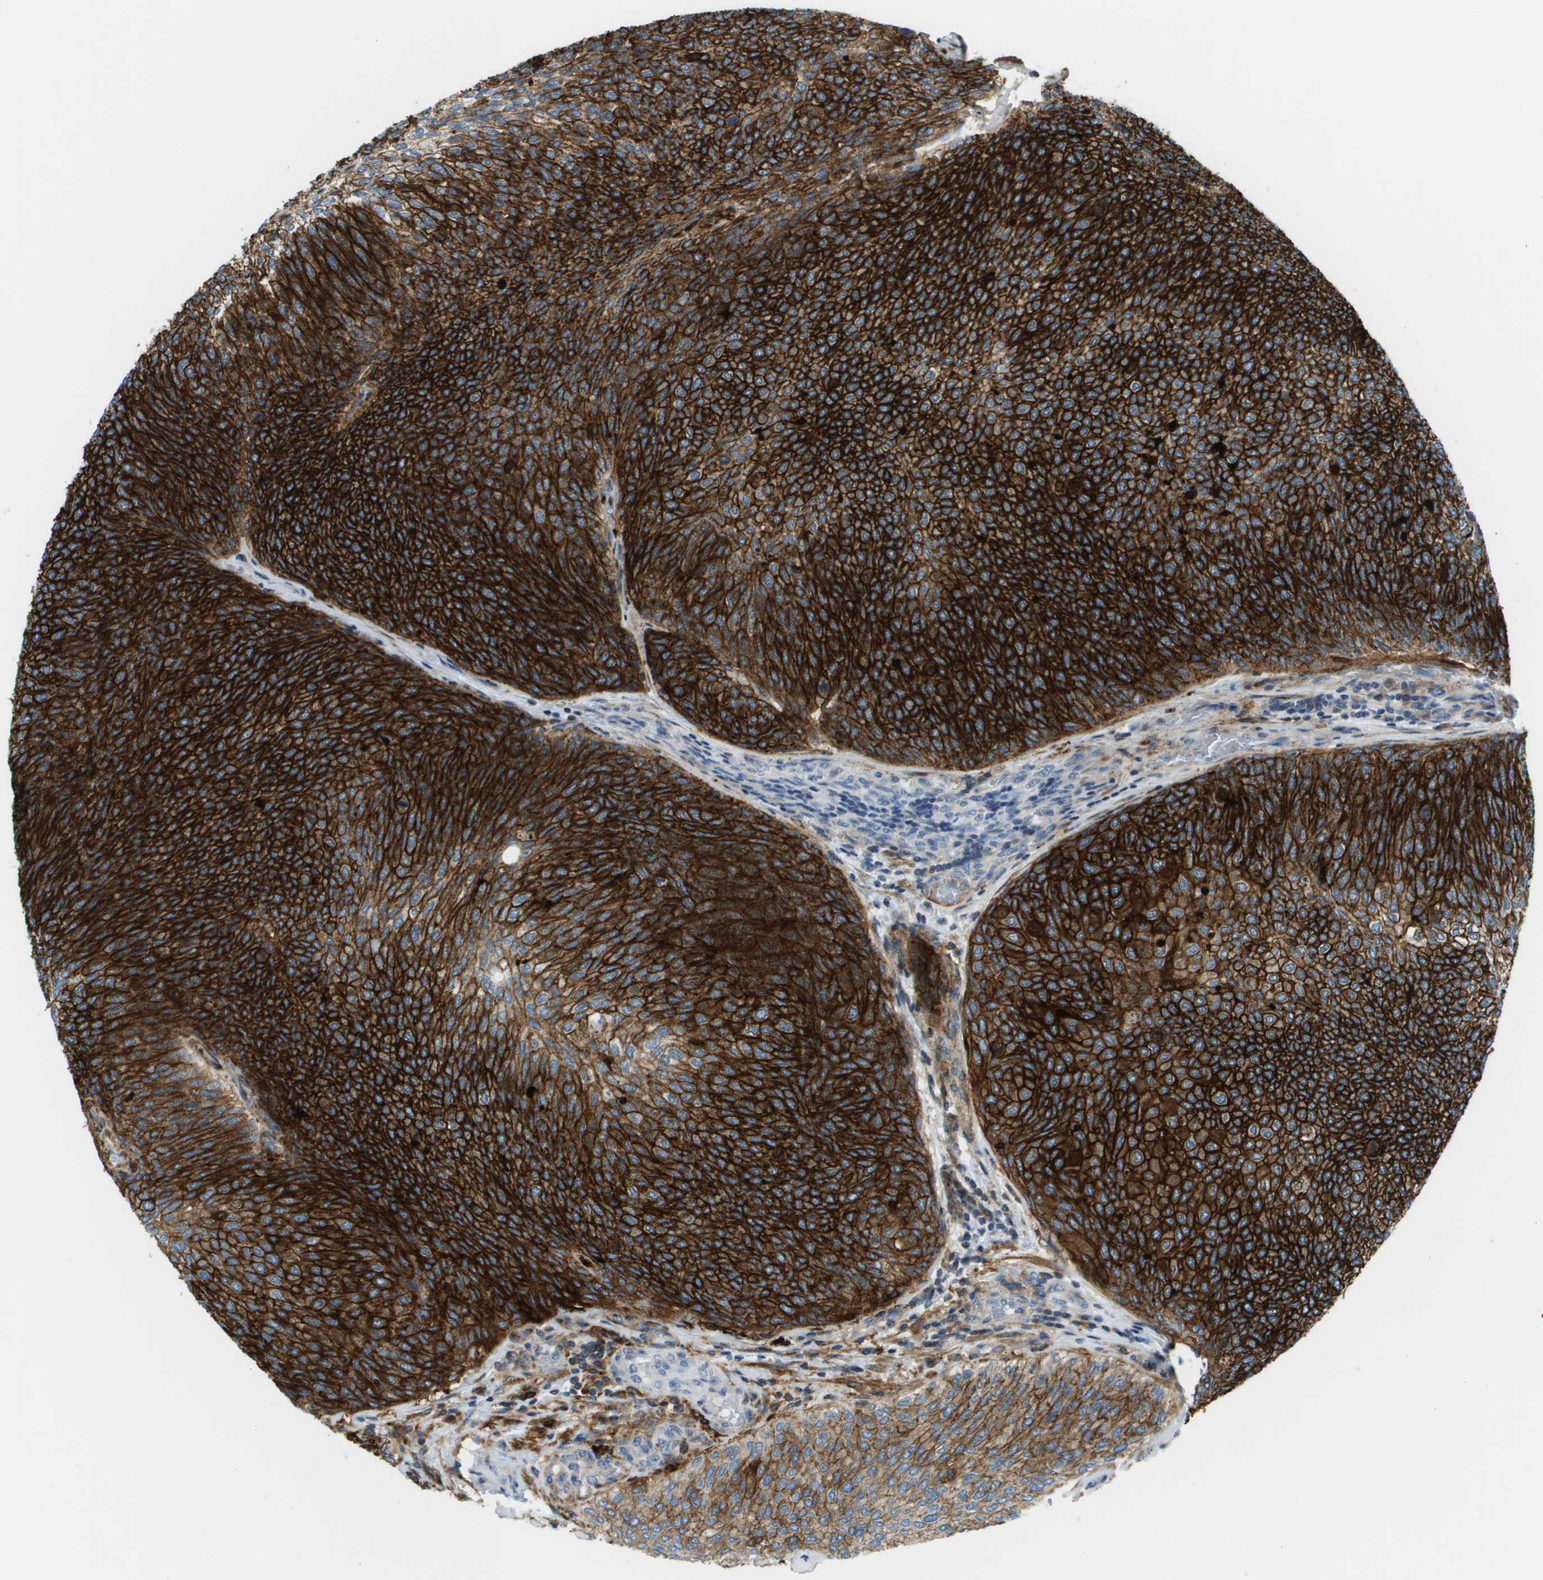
{"staining": {"intensity": "strong", "quantity": ">75%", "location": "cytoplasmic/membranous"}, "tissue": "urothelial cancer", "cell_type": "Tumor cells", "image_type": "cancer", "snomed": [{"axis": "morphology", "description": "Urothelial carcinoma, Low grade"}, {"axis": "topography", "description": "Urinary bladder"}], "caption": "Brown immunohistochemical staining in human urothelial cancer reveals strong cytoplasmic/membranous staining in approximately >75% of tumor cells. (IHC, brightfield microscopy, high magnification).", "gene": "SDC1", "patient": {"sex": "female", "age": 79}}